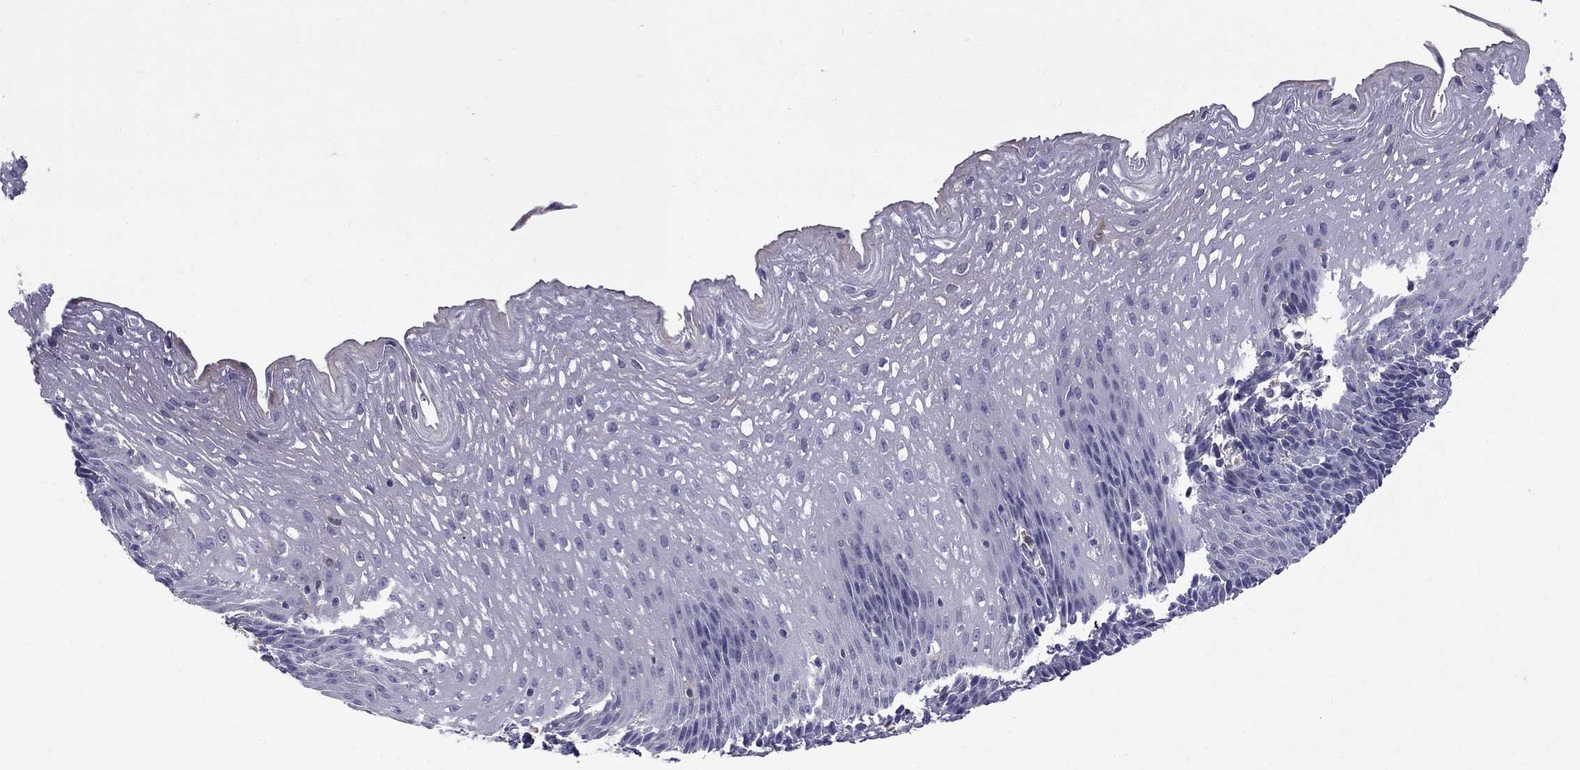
{"staining": {"intensity": "negative", "quantity": "none", "location": "none"}, "tissue": "esophagus", "cell_type": "Squamous epithelial cells", "image_type": "normal", "snomed": [{"axis": "morphology", "description": "Normal tissue, NOS"}, {"axis": "topography", "description": "Esophagus"}], "caption": "The micrograph demonstrates no staining of squamous epithelial cells in unremarkable esophagus.", "gene": "EIF4E3", "patient": {"sex": "female", "age": 64}}